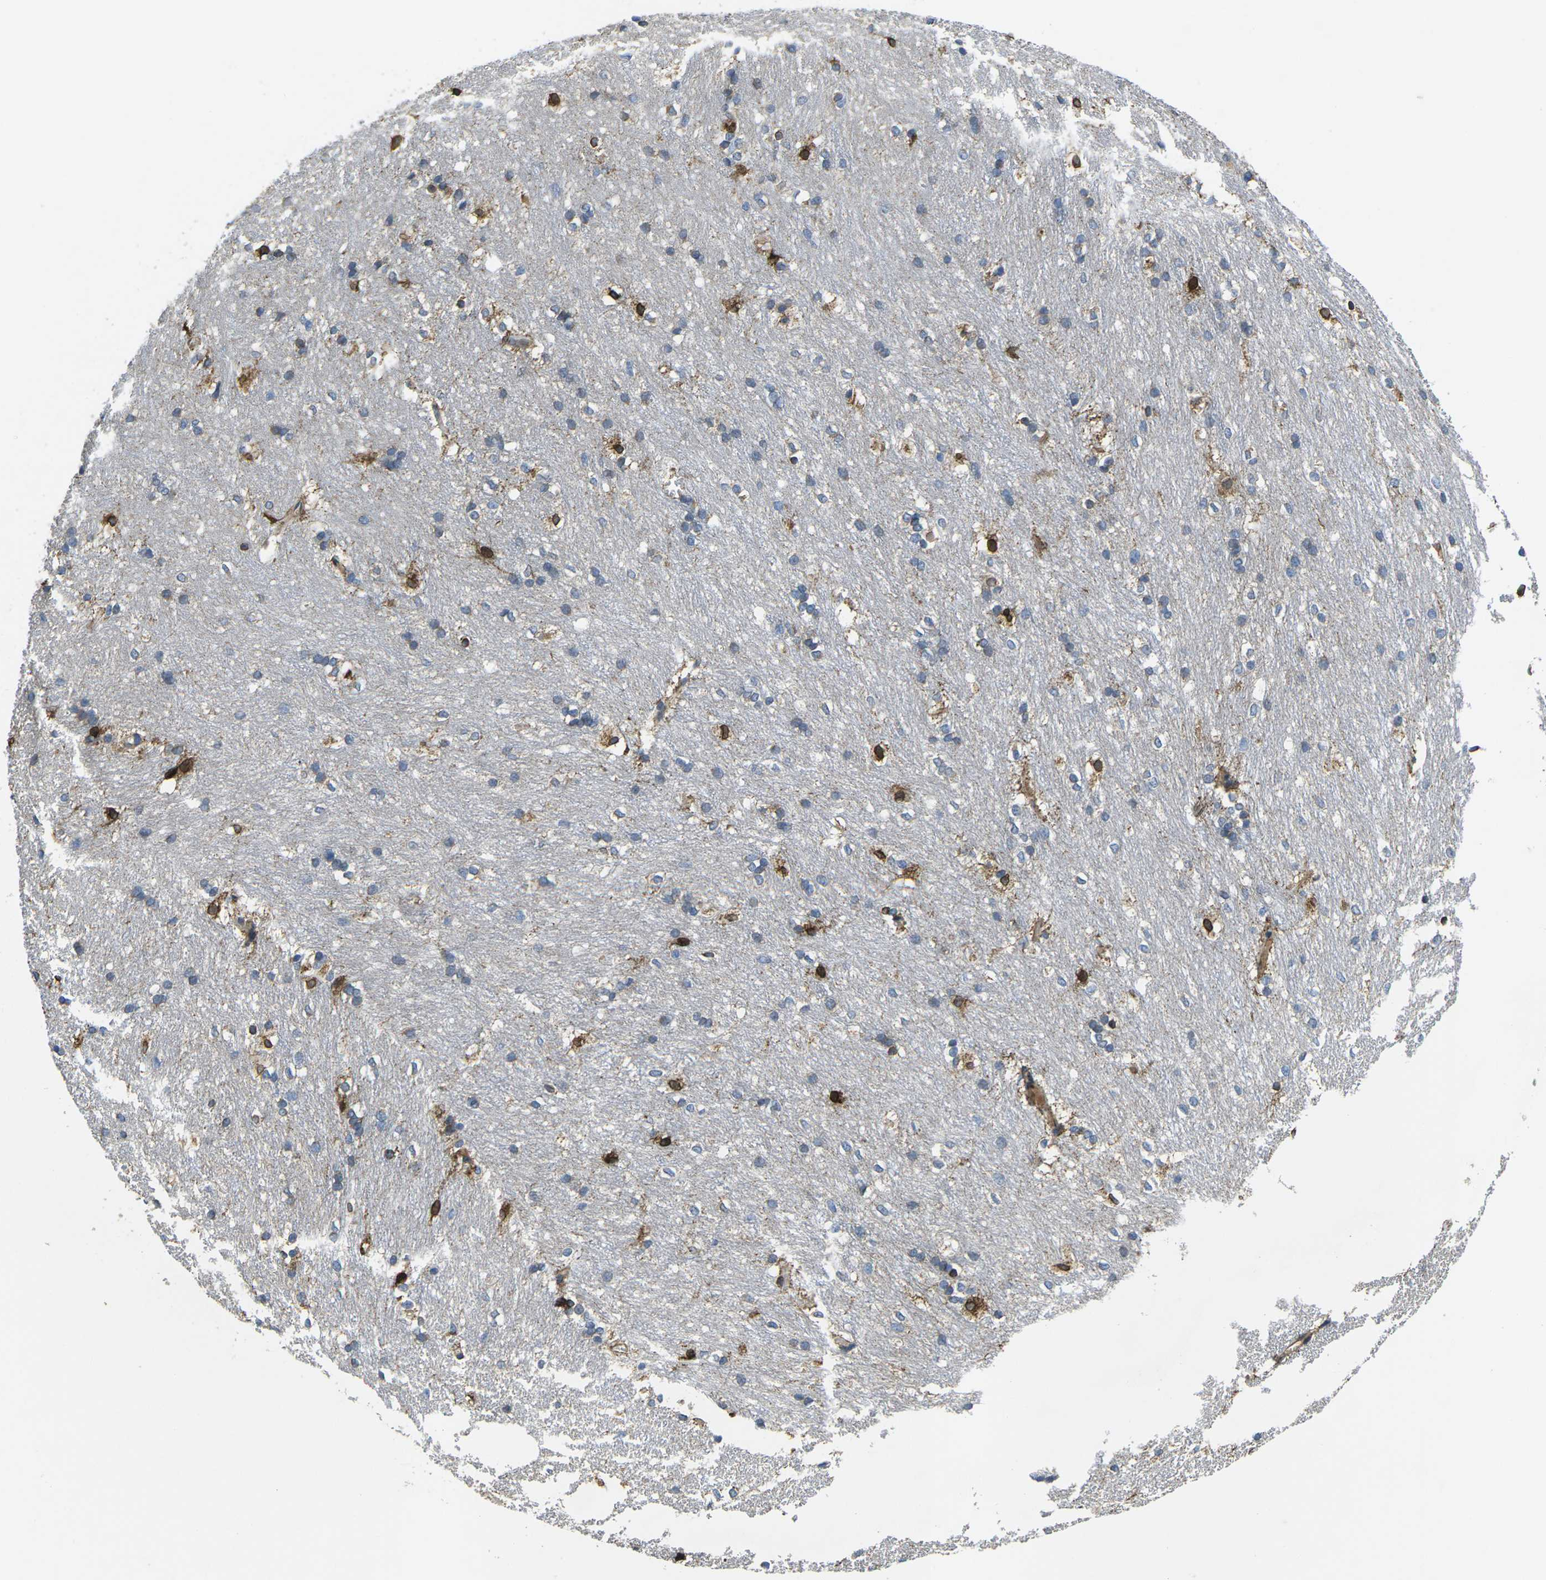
{"staining": {"intensity": "strong", "quantity": "25%-75%", "location": "cytoplasmic/membranous"}, "tissue": "caudate", "cell_type": "Glial cells", "image_type": "normal", "snomed": [{"axis": "morphology", "description": "Normal tissue, NOS"}, {"axis": "topography", "description": "Lateral ventricle wall"}], "caption": "There is high levels of strong cytoplasmic/membranous positivity in glial cells of unremarkable caudate, as demonstrated by immunohistochemical staining (brown color).", "gene": "PDZD8", "patient": {"sex": "female", "age": 19}}